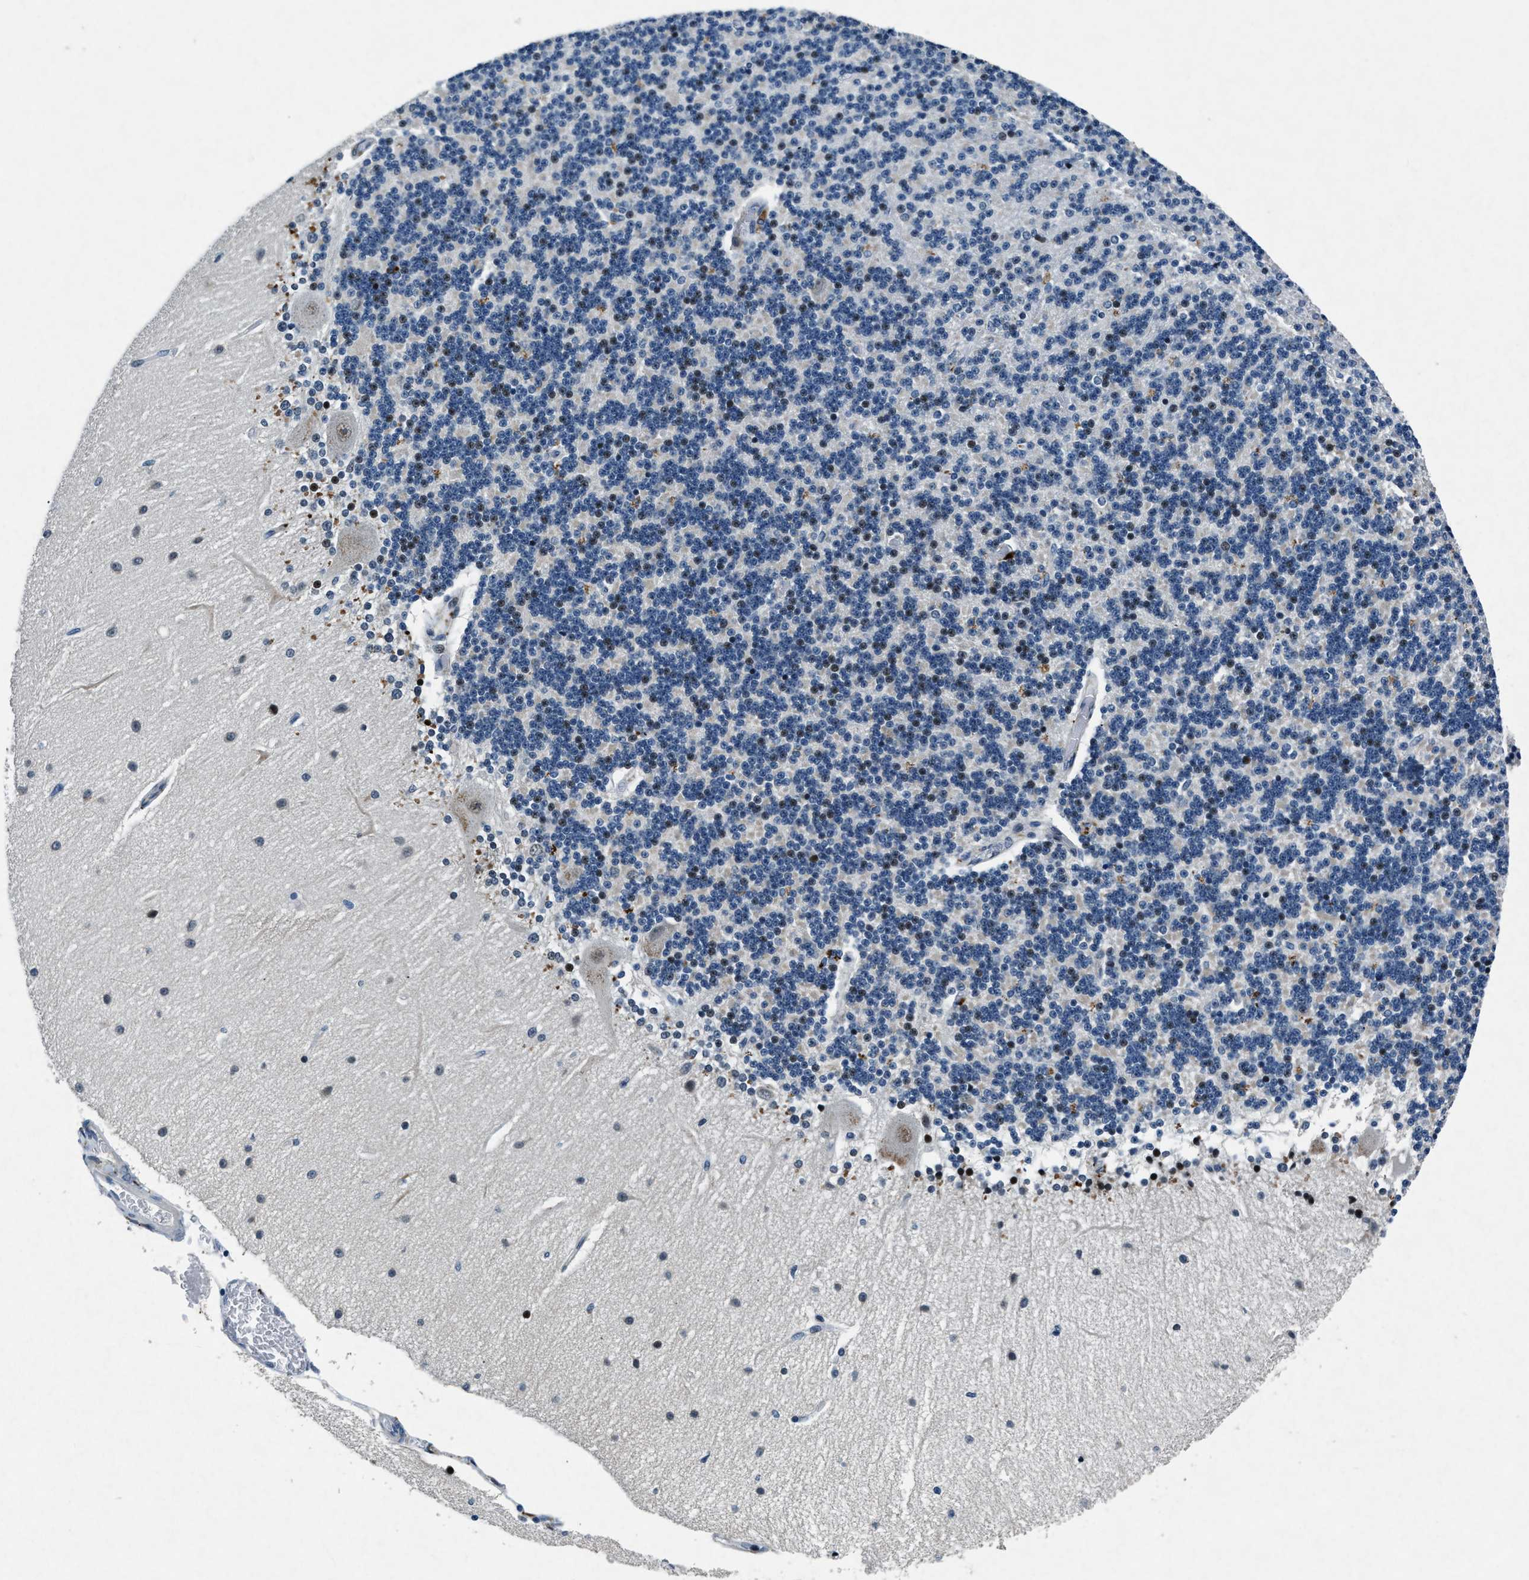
{"staining": {"intensity": "weak", "quantity": "25%-75%", "location": "nuclear"}, "tissue": "cerebellum", "cell_type": "Cells in granular layer", "image_type": "normal", "snomed": [{"axis": "morphology", "description": "Normal tissue, NOS"}, {"axis": "topography", "description": "Cerebellum"}], "caption": "A high-resolution micrograph shows immunohistochemistry staining of unremarkable cerebellum, which reveals weak nuclear positivity in approximately 25%-75% of cells in granular layer. (IHC, brightfield microscopy, high magnification).", "gene": "PHLDA1", "patient": {"sex": "female", "age": 54}}